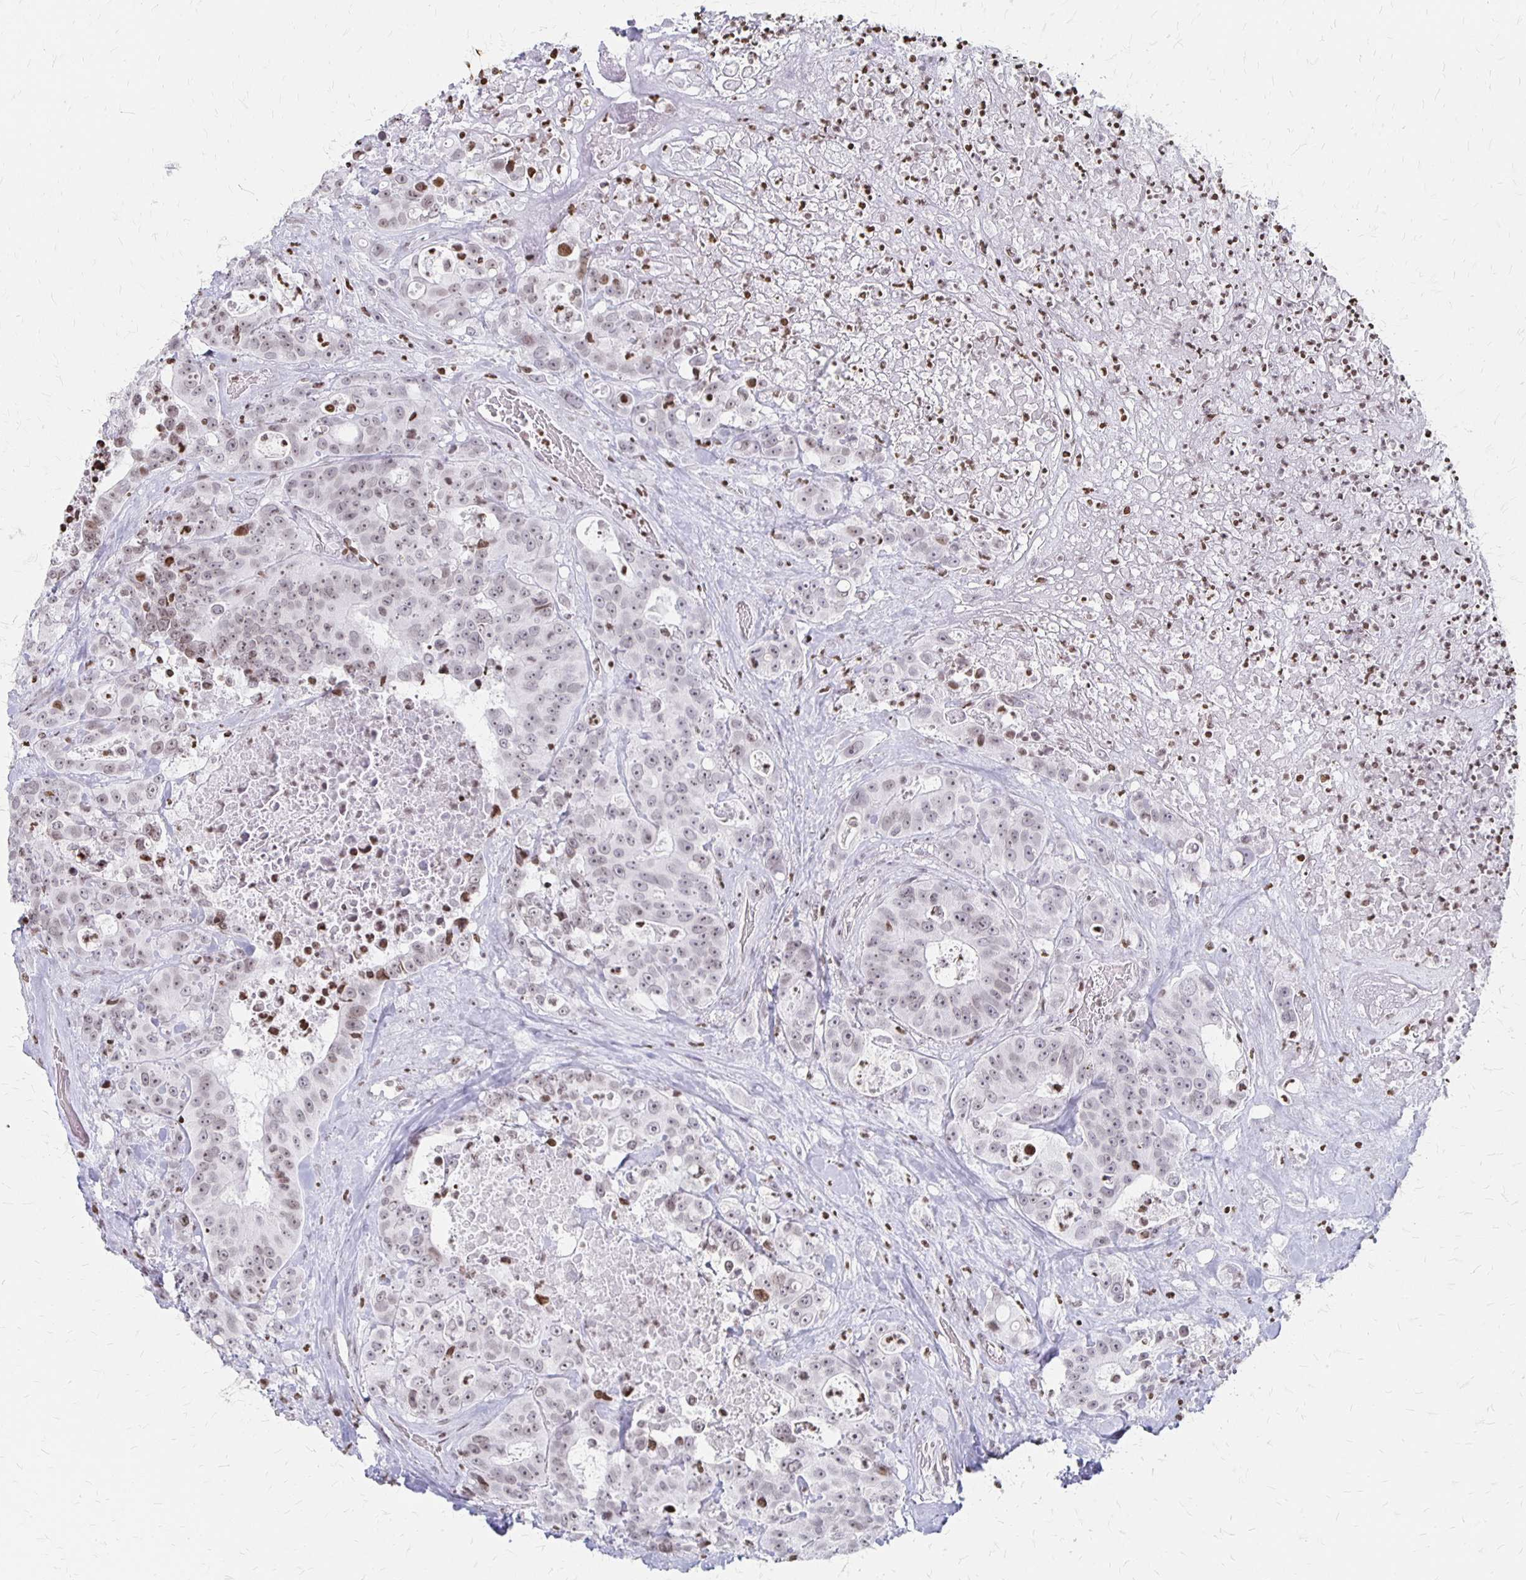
{"staining": {"intensity": "weak", "quantity": "25%-75%", "location": "nuclear"}, "tissue": "colorectal cancer", "cell_type": "Tumor cells", "image_type": "cancer", "snomed": [{"axis": "morphology", "description": "Adenocarcinoma, NOS"}, {"axis": "topography", "description": "Rectum"}], "caption": "Immunohistochemistry of colorectal cancer reveals low levels of weak nuclear expression in about 25%-75% of tumor cells. (DAB (3,3'-diaminobenzidine) IHC with brightfield microscopy, high magnification).", "gene": "ZNF280C", "patient": {"sex": "female", "age": 62}}